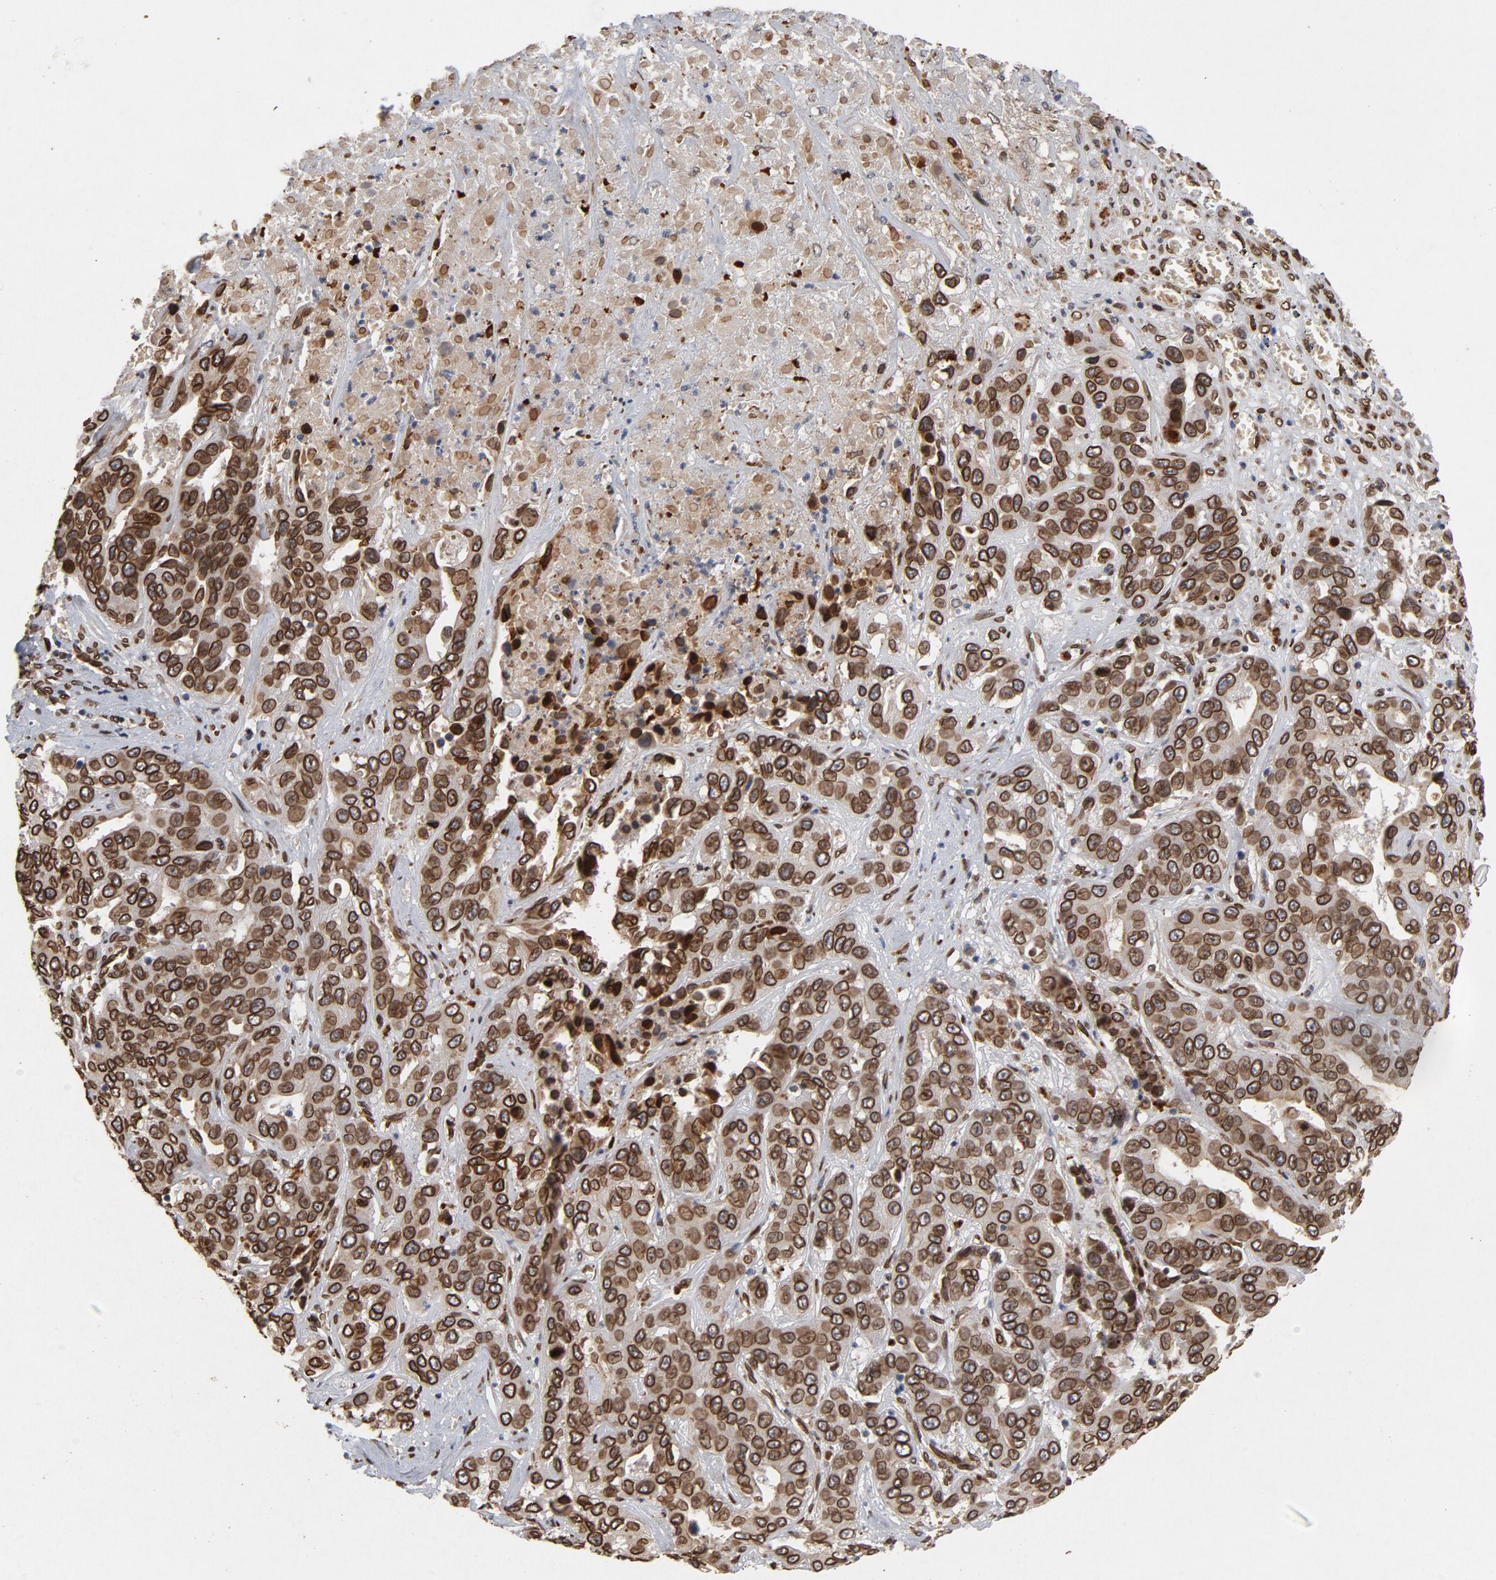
{"staining": {"intensity": "strong", "quantity": ">75%", "location": "cytoplasmic/membranous,nuclear"}, "tissue": "liver cancer", "cell_type": "Tumor cells", "image_type": "cancer", "snomed": [{"axis": "morphology", "description": "Cholangiocarcinoma"}, {"axis": "topography", "description": "Liver"}], "caption": "The immunohistochemical stain shows strong cytoplasmic/membranous and nuclear expression in tumor cells of liver cancer tissue. The staining was performed using DAB (3,3'-diaminobenzidine) to visualize the protein expression in brown, while the nuclei were stained in blue with hematoxylin (Magnification: 20x).", "gene": "LMNA", "patient": {"sex": "female", "age": 52}}